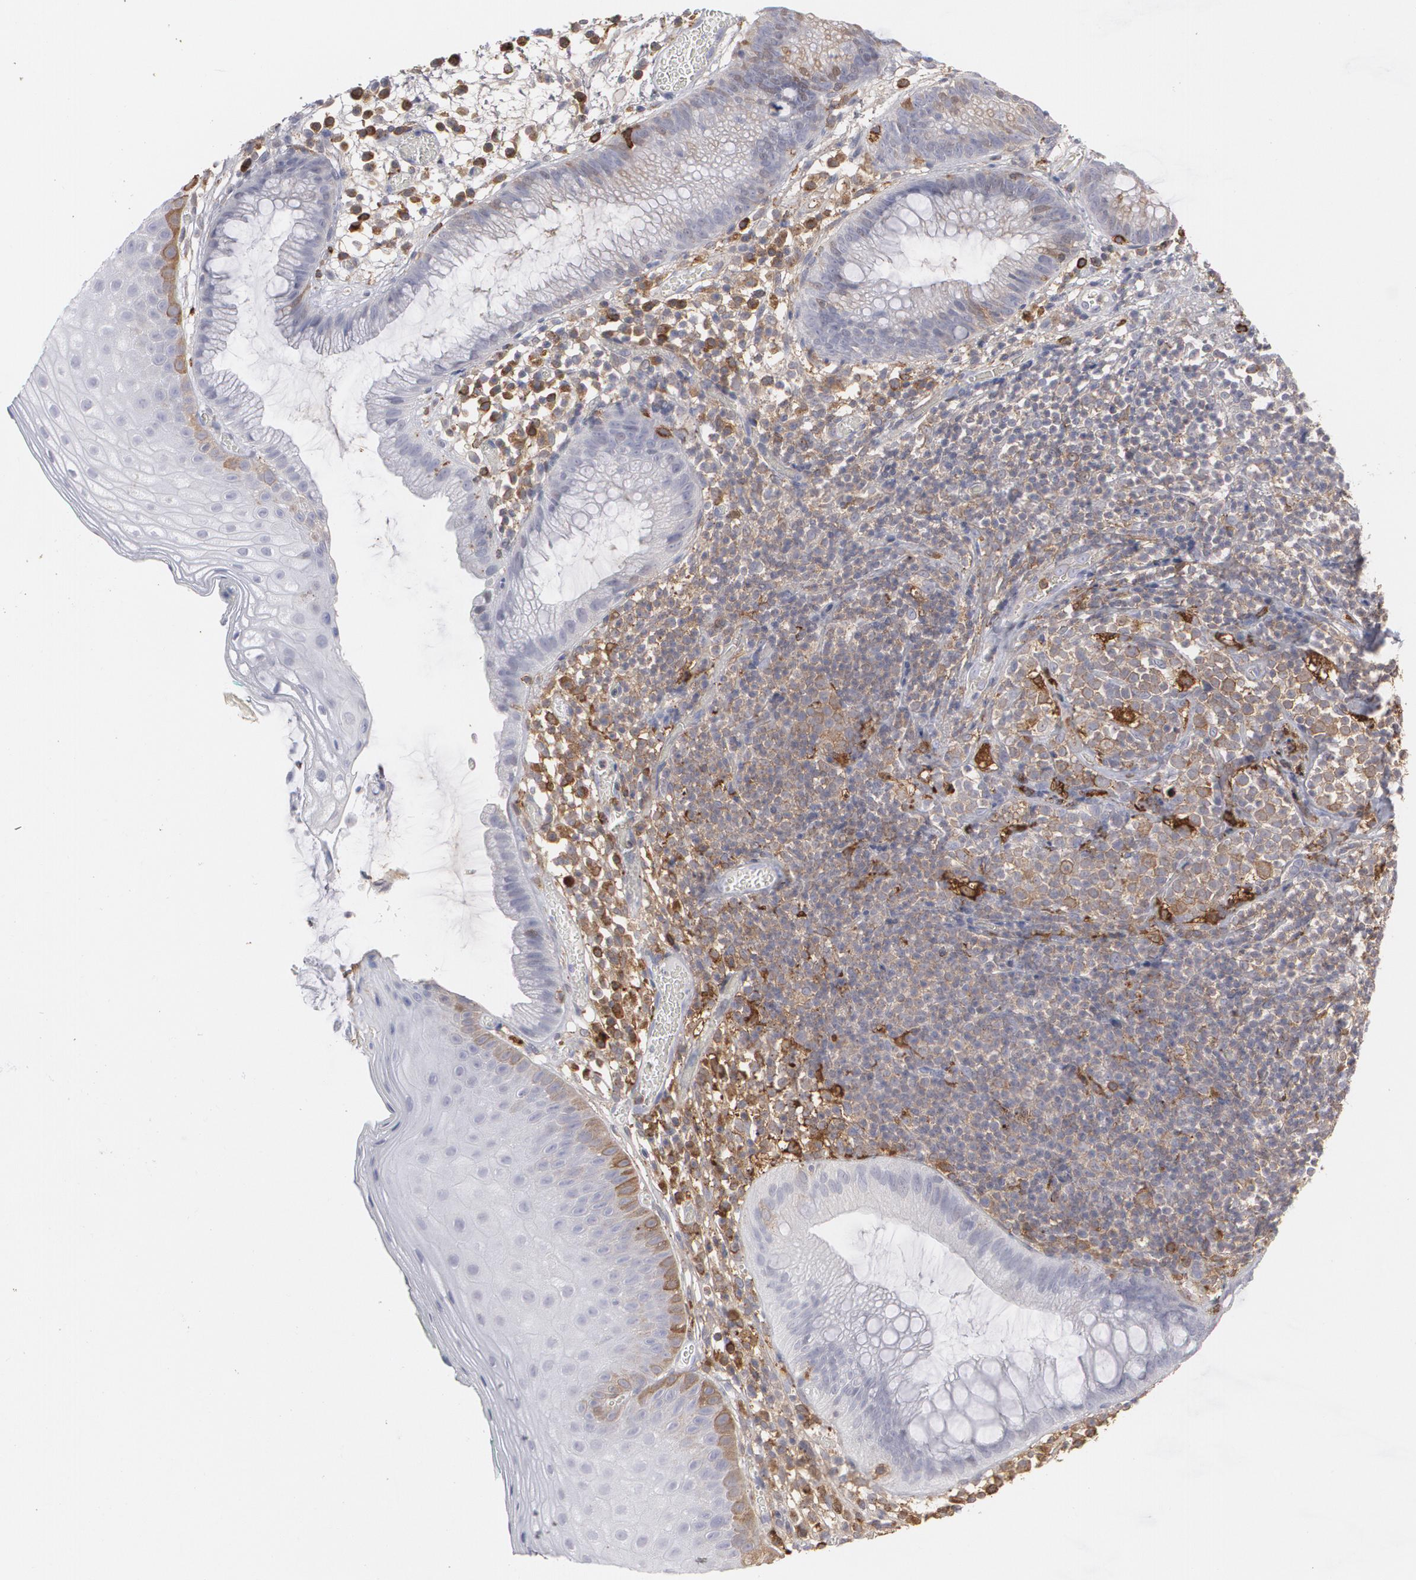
{"staining": {"intensity": "weak", "quantity": "<25%", "location": "cytoplasmic/membranous"}, "tissue": "skin", "cell_type": "Epidermal cells", "image_type": "normal", "snomed": [{"axis": "morphology", "description": "Normal tissue, NOS"}, {"axis": "morphology", "description": "Hemorrhoids"}, {"axis": "morphology", "description": "Inflammation, NOS"}, {"axis": "topography", "description": "Anal"}], "caption": "A high-resolution micrograph shows immunohistochemistry staining of unremarkable skin, which exhibits no significant positivity in epidermal cells. (DAB (3,3'-diaminobenzidine) IHC with hematoxylin counter stain).", "gene": "ODC1", "patient": {"sex": "male", "age": 60}}